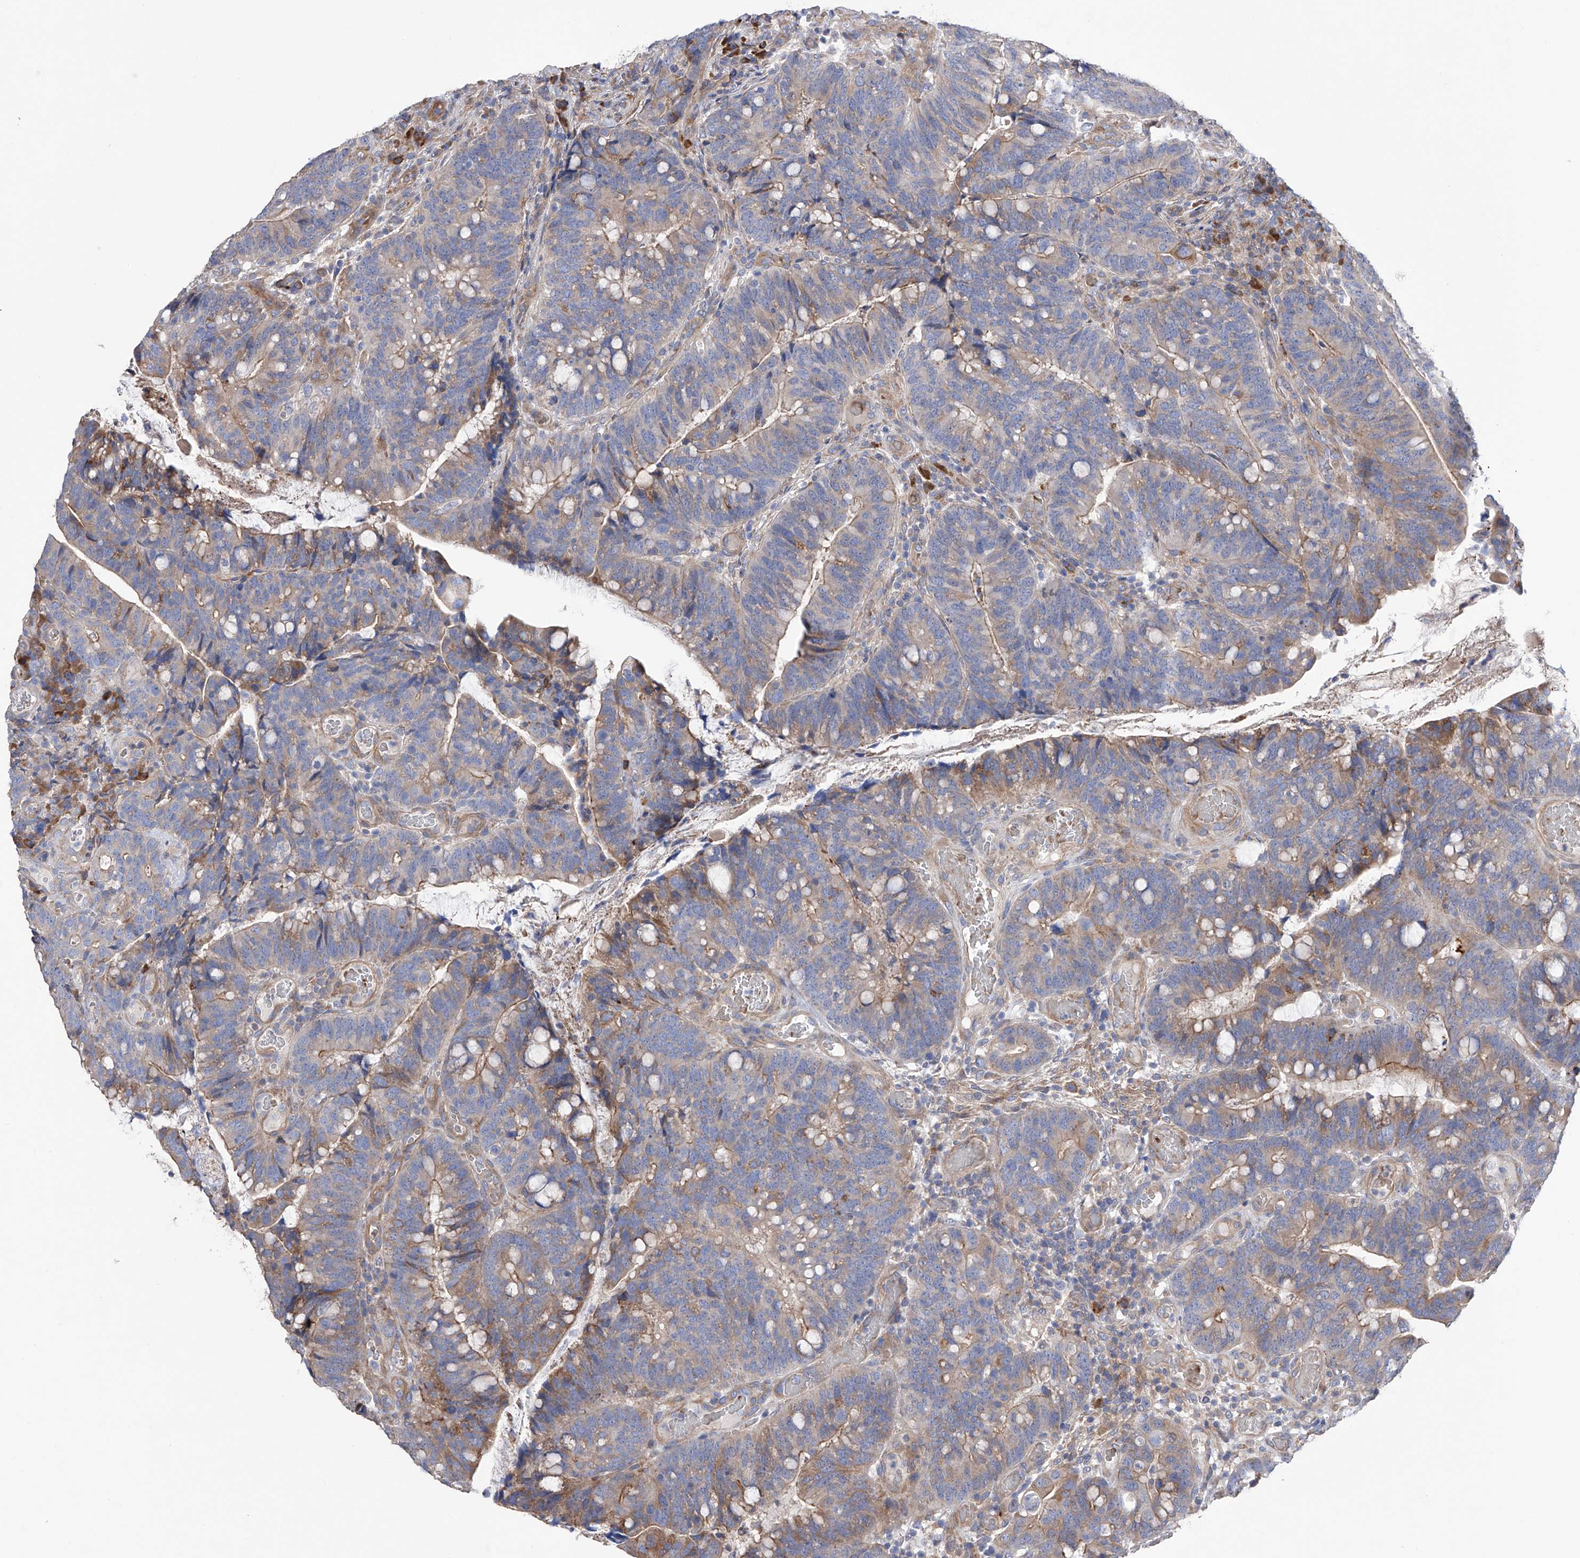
{"staining": {"intensity": "moderate", "quantity": "25%-75%", "location": "cytoplasmic/membranous"}, "tissue": "colorectal cancer", "cell_type": "Tumor cells", "image_type": "cancer", "snomed": [{"axis": "morphology", "description": "Adenocarcinoma, NOS"}, {"axis": "topography", "description": "Colon"}], "caption": "A histopathology image of human colorectal cancer stained for a protein exhibits moderate cytoplasmic/membranous brown staining in tumor cells.", "gene": "NFATC4", "patient": {"sex": "female", "age": 66}}